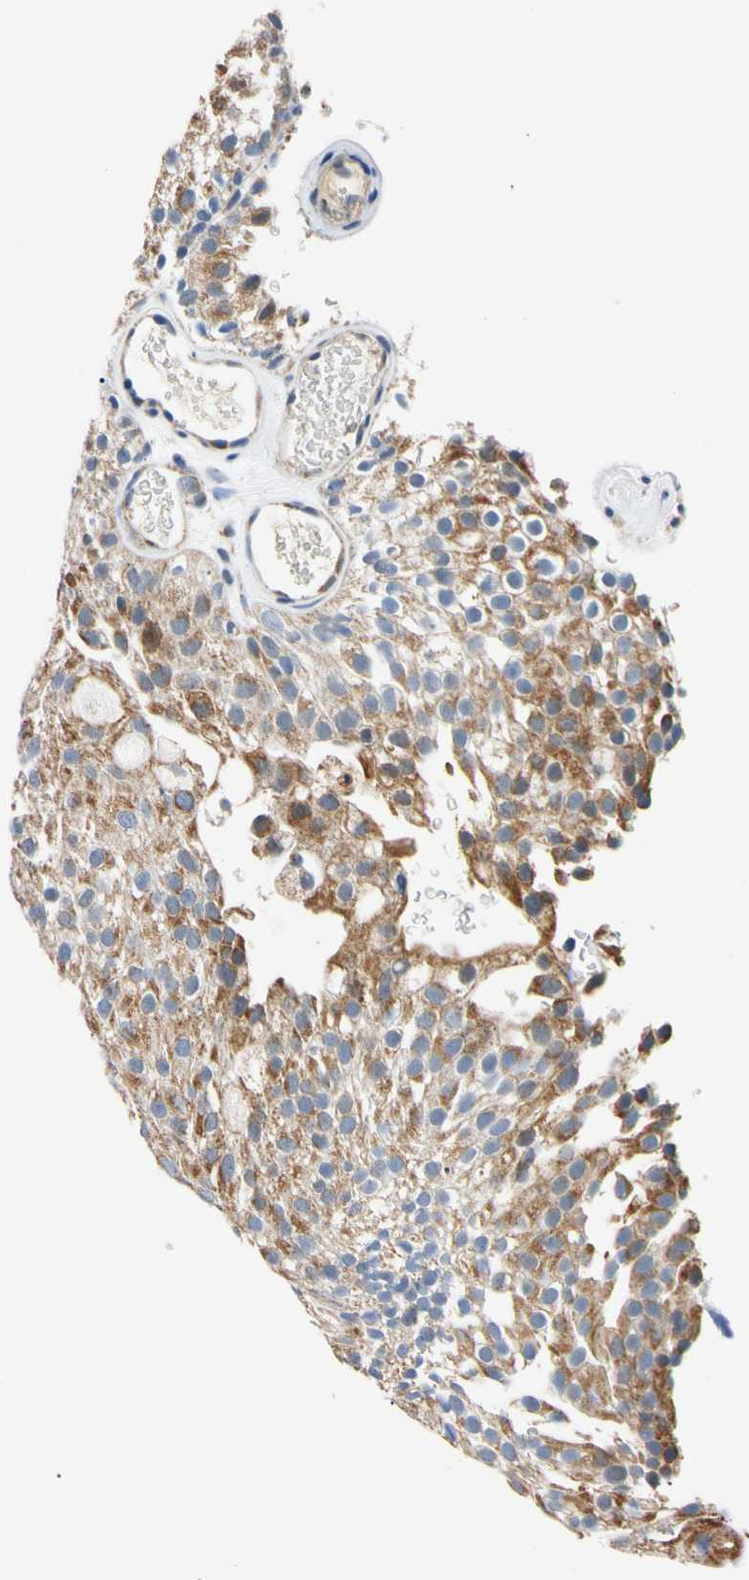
{"staining": {"intensity": "moderate", "quantity": ">75%", "location": "cytoplasmic/membranous"}, "tissue": "urothelial cancer", "cell_type": "Tumor cells", "image_type": "cancer", "snomed": [{"axis": "morphology", "description": "Urothelial carcinoma, Low grade"}, {"axis": "topography", "description": "Urinary bladder"}], "caption": "Tumor cells exhibit medium levels of moderate cytoplasmic/membranous expression in approximately >75% of cells in urothelial carcinoma (low-grade). The staining was performed using DAB to visualize the protein expression in brown, while the nuclei were stained in blue with hematoxylin (Magnification: 20x).", "gene": "CLPP", "patient": {"sex": "male", "age": 78}}